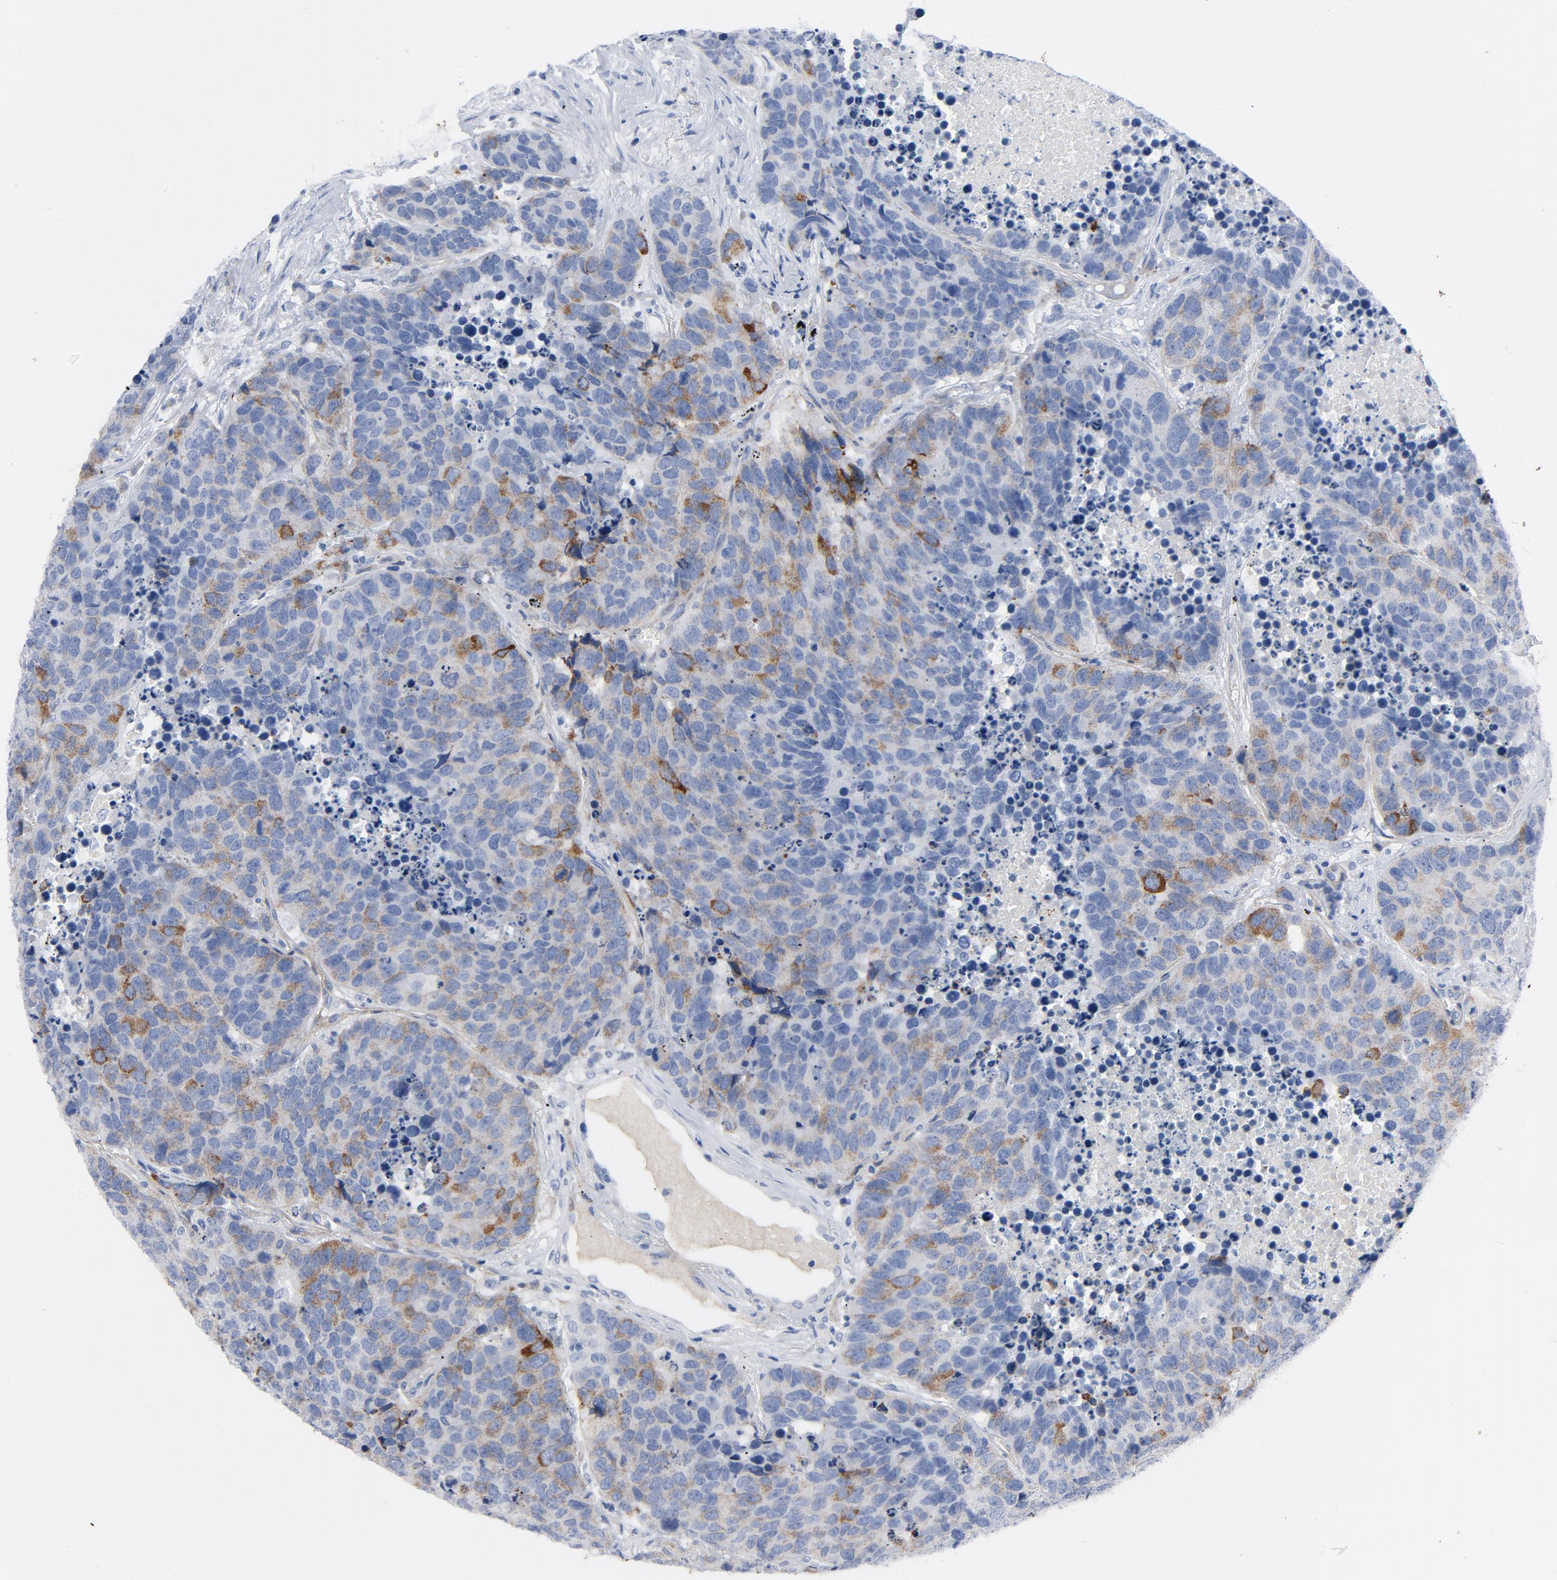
{"staining": {"intensity": "moderate", "quantity": "<25%", "location": "cytoplasmic/membranous"}, "tissue": "carcinoid", "cell_type": "Tumor cells", "image_type": "cancer", "snomed": [{"axis": "morphology", "description": "Carcinoid, malignant, NOS"}, {"axis": "topography", "description": "Lung"}], "caption": "Tumor cells show moderate cytoplasmic/membranous expression in approximately <25% of cells in carcinoid.", "gene": "LAMC1", "patient": {"sex": "male", "age": 60}}